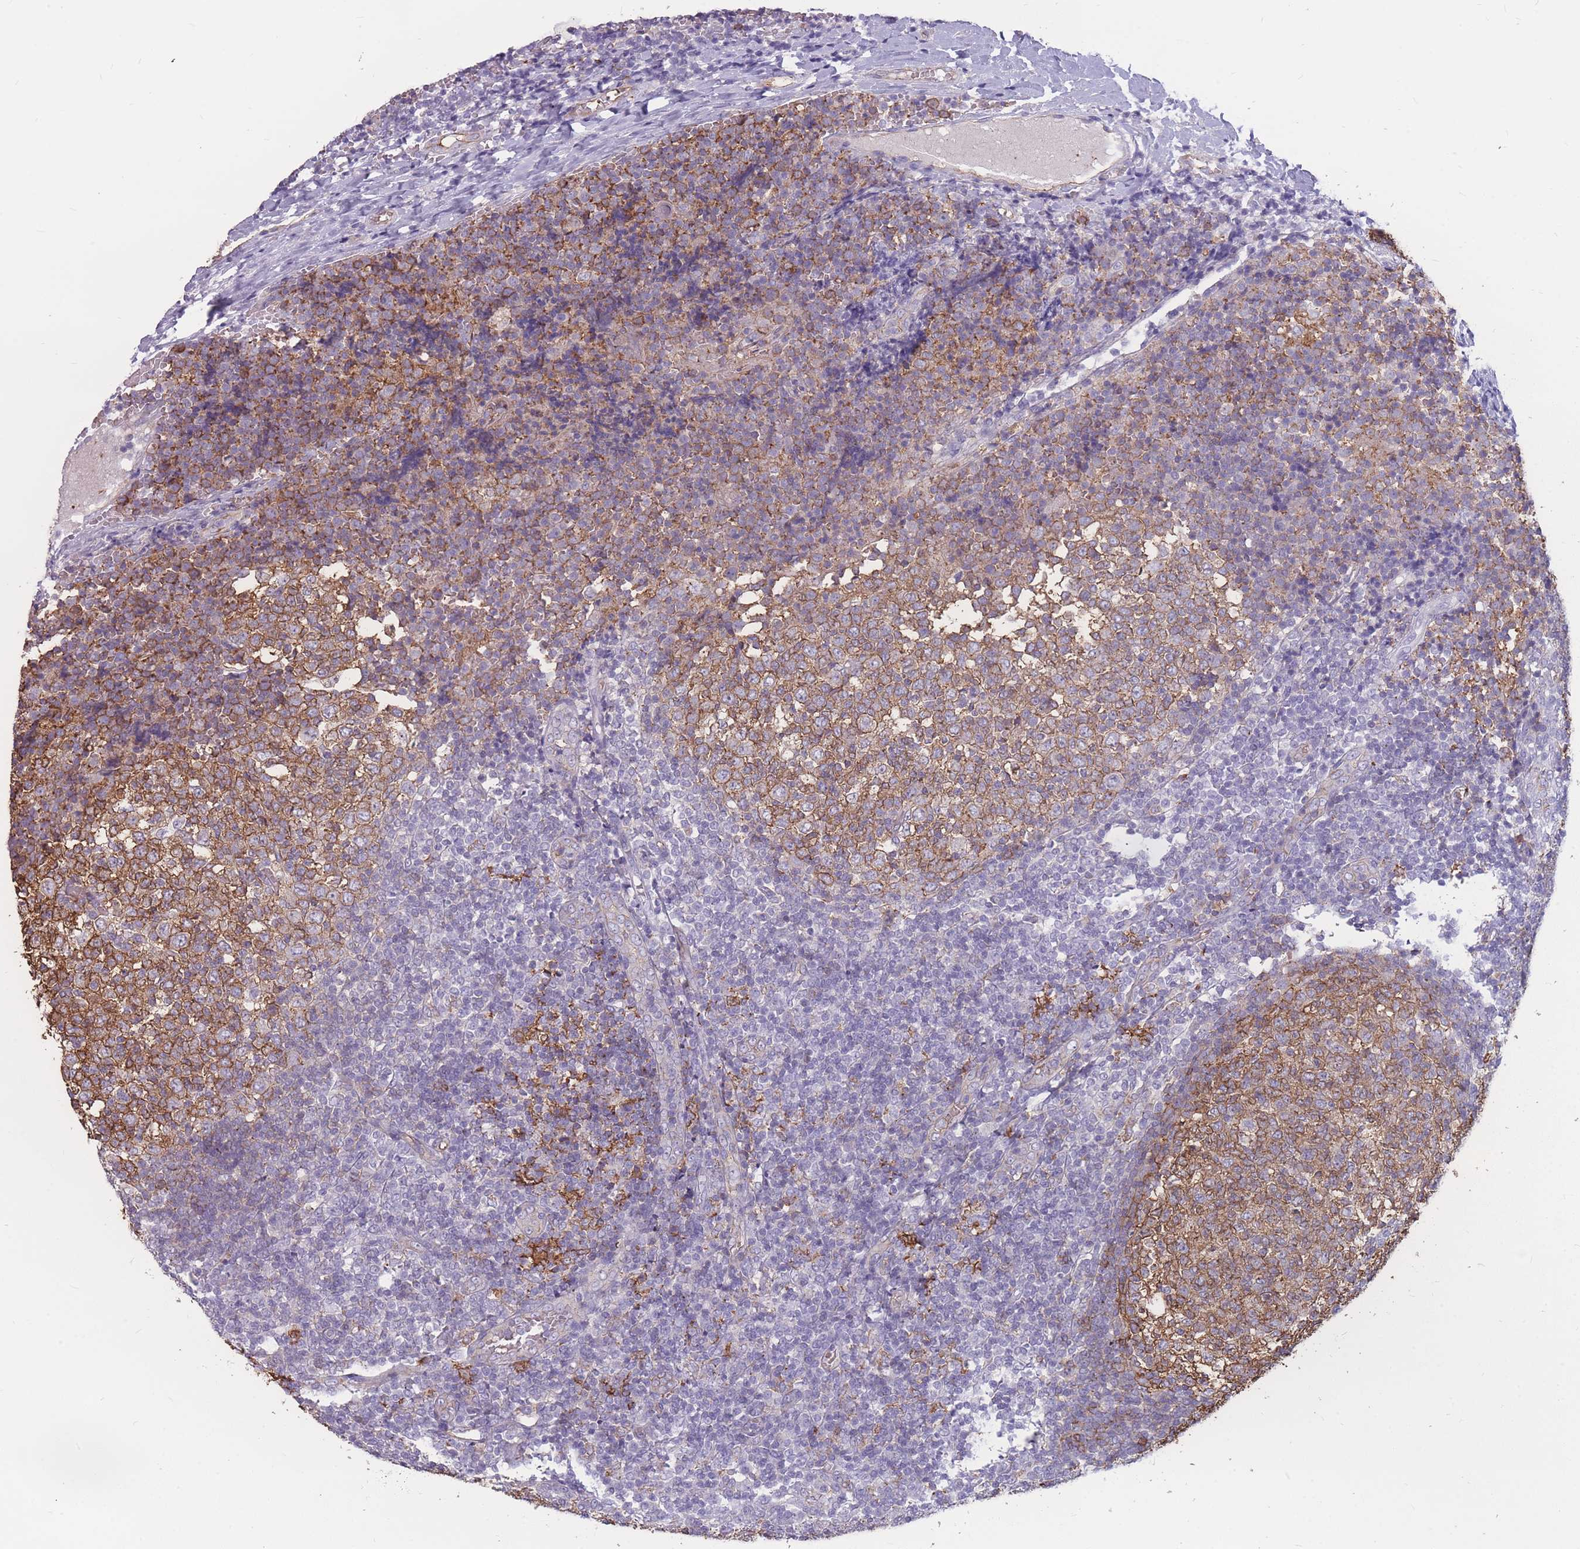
{"staining": {"intensity": "moderate", "quantity": ">75%", "location": "cytoplasmic/membranous"}, "tissue": "tonsil", "cell_type": "Germinal center cells", "image_type": "normal", "snomed": [{"axis": "morphology", "description": "Normal tissue, NOS"}, {"axis": "topography", "description": "Tonsil"}], "caption": "Protein expression analysis of normal tonsil exhibits moderate cytoplasmic/membranous expression in approximately >75% of germinal center cells.", "gene": "GNA11", "patient": {"sex": "female", "age": 19}}